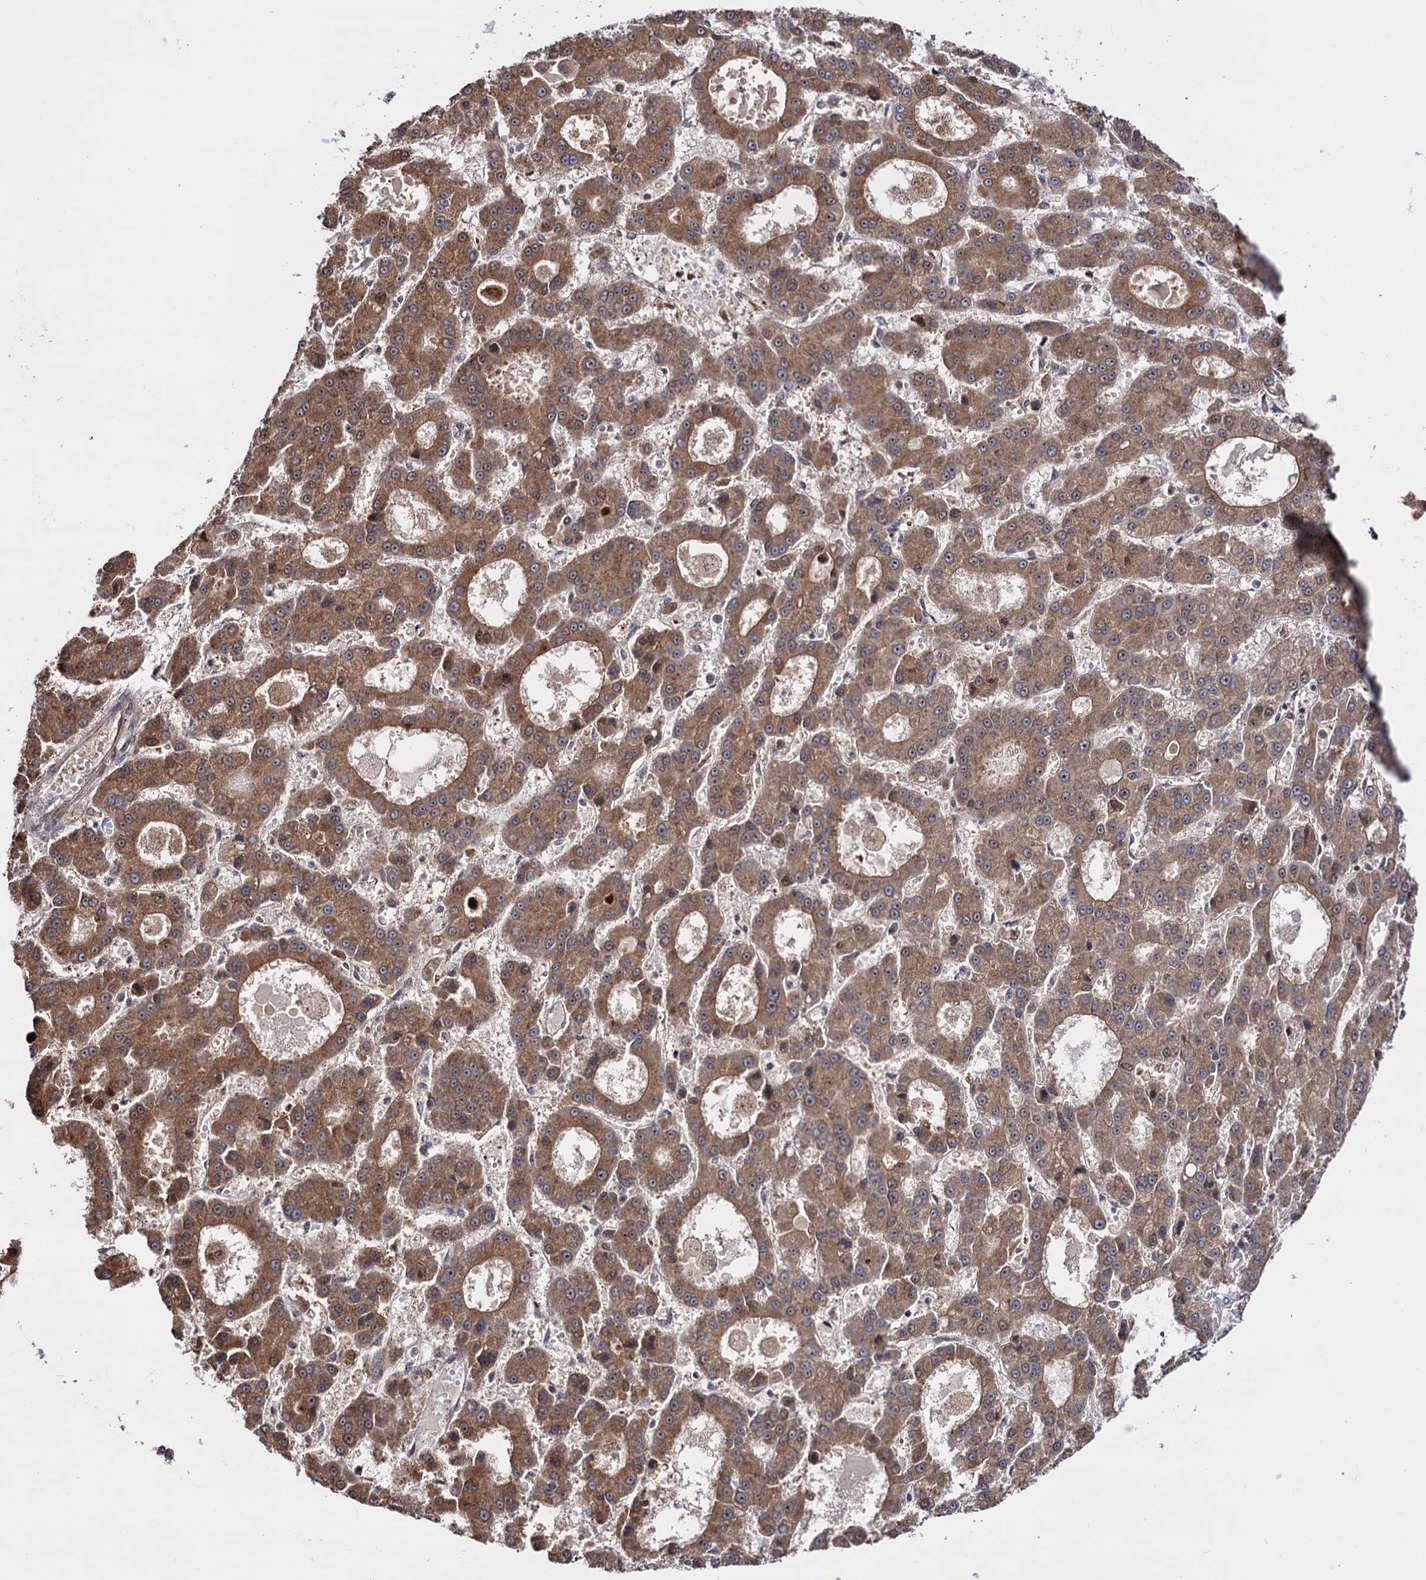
{"staining": {"intensity": "moderate", "quantity": ">75%", "location": "cytoplasmic/membranous"}, "tissue": "liver cancer", "cell_type": "Tumor cells", "image_type": "cancer", "snomed": [{"axis": "morphology", "description": "Carcinoma, Hepatocellular, NOS"}, {"axis": "topography", "description": "Liver"}], "caption": "DAB (3,3'-diaminobenzidine) immunohistochemical staining of hepatocellular carcinoma (liver) demonstrates moderate cytoplasmic/membranous protein positivity in about >75% of tumor cells.", "gene": "PIGB", "patient": {"sex": "male", "age": 70}}